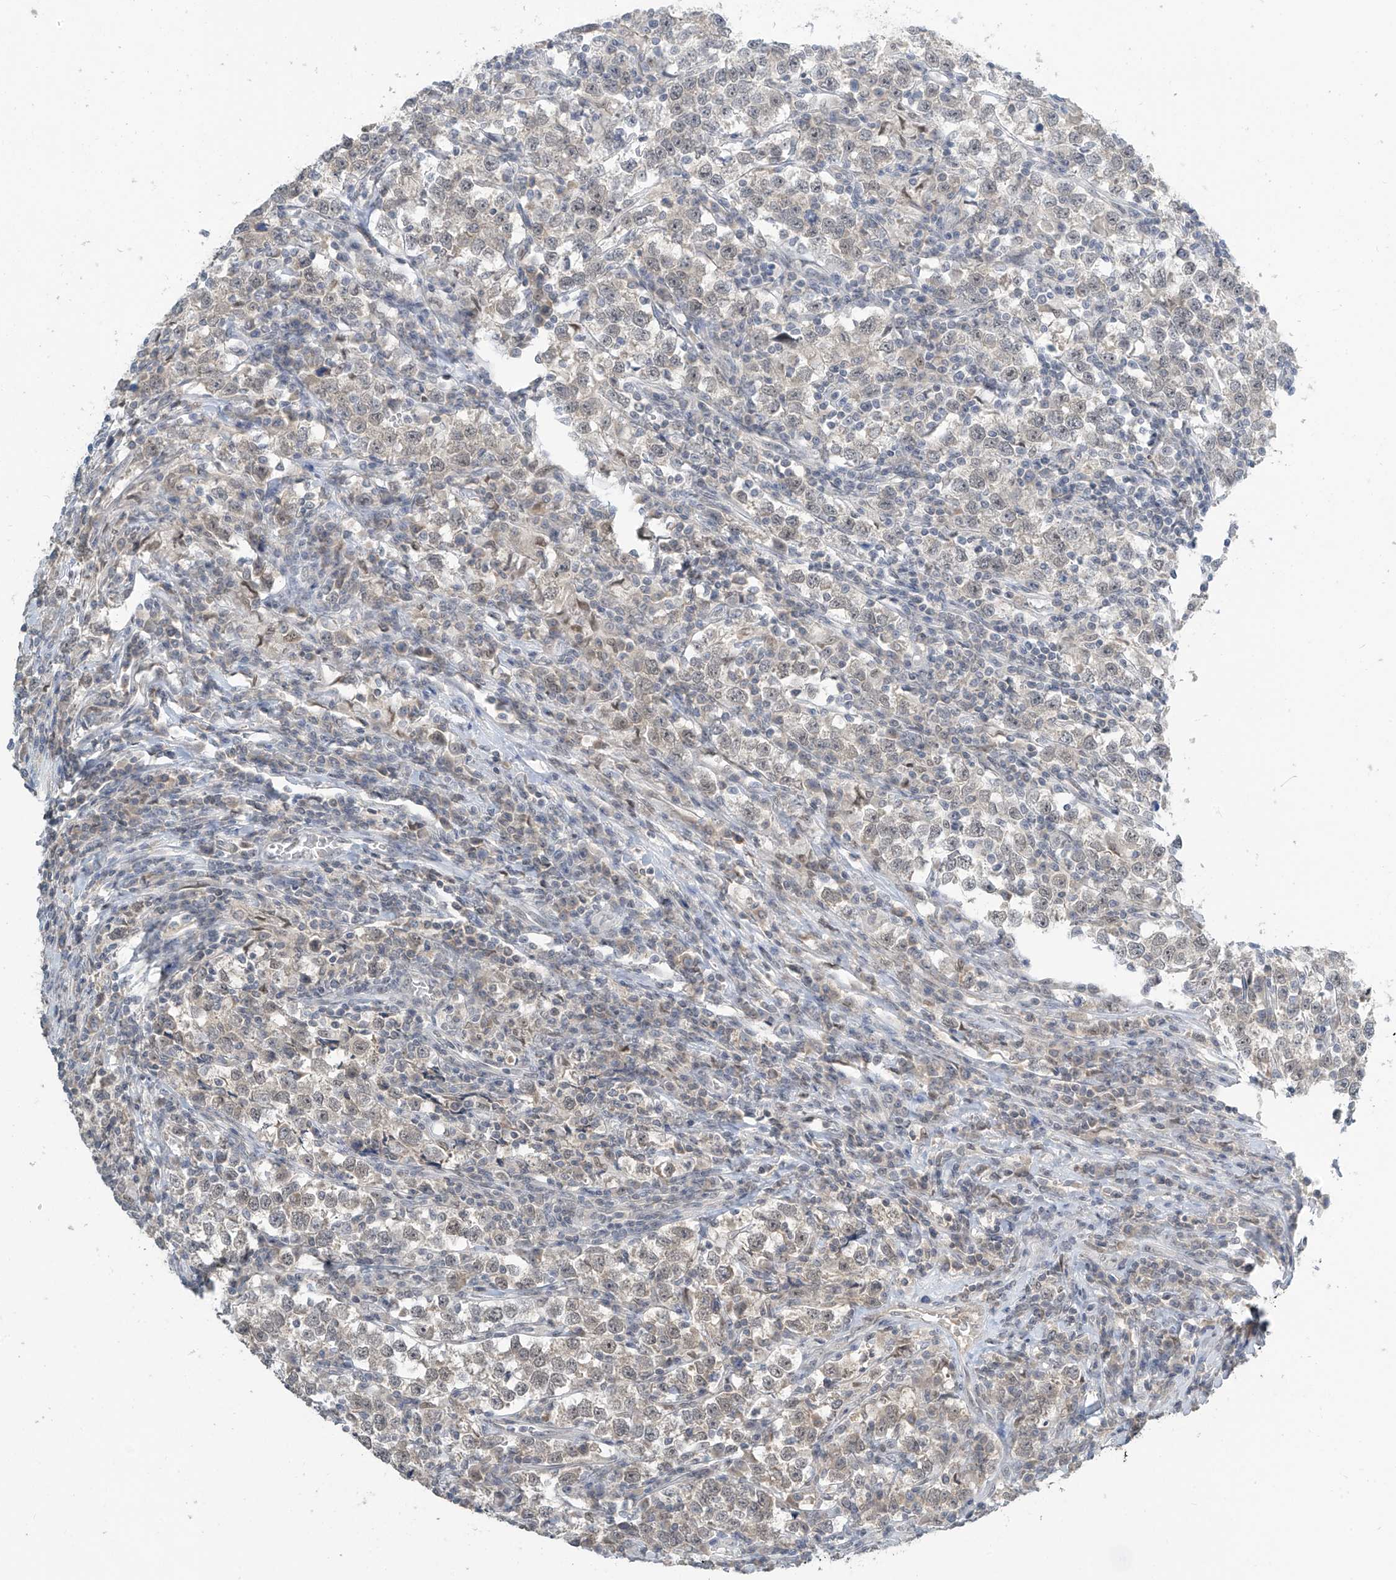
{"staining": {"intensity": "negative", "quantity": "none", "location": "none"}, "tissue": "testis cancer", "cell_type": "Tumor cells", "image_type": "cancer", "snomed": [{"axis": "morphology", "description": "Normal tissue, NOS"}, {"axis": "morphology", "description": "Seminoma, NOS"}, {"axis": "topography", "description": "Testis"}], "caption": "Tumor cells are negative for protein expression in human seminoma (testis).", "gene": "METAP1D", "patient": {"sex": "male", "age": 43}}